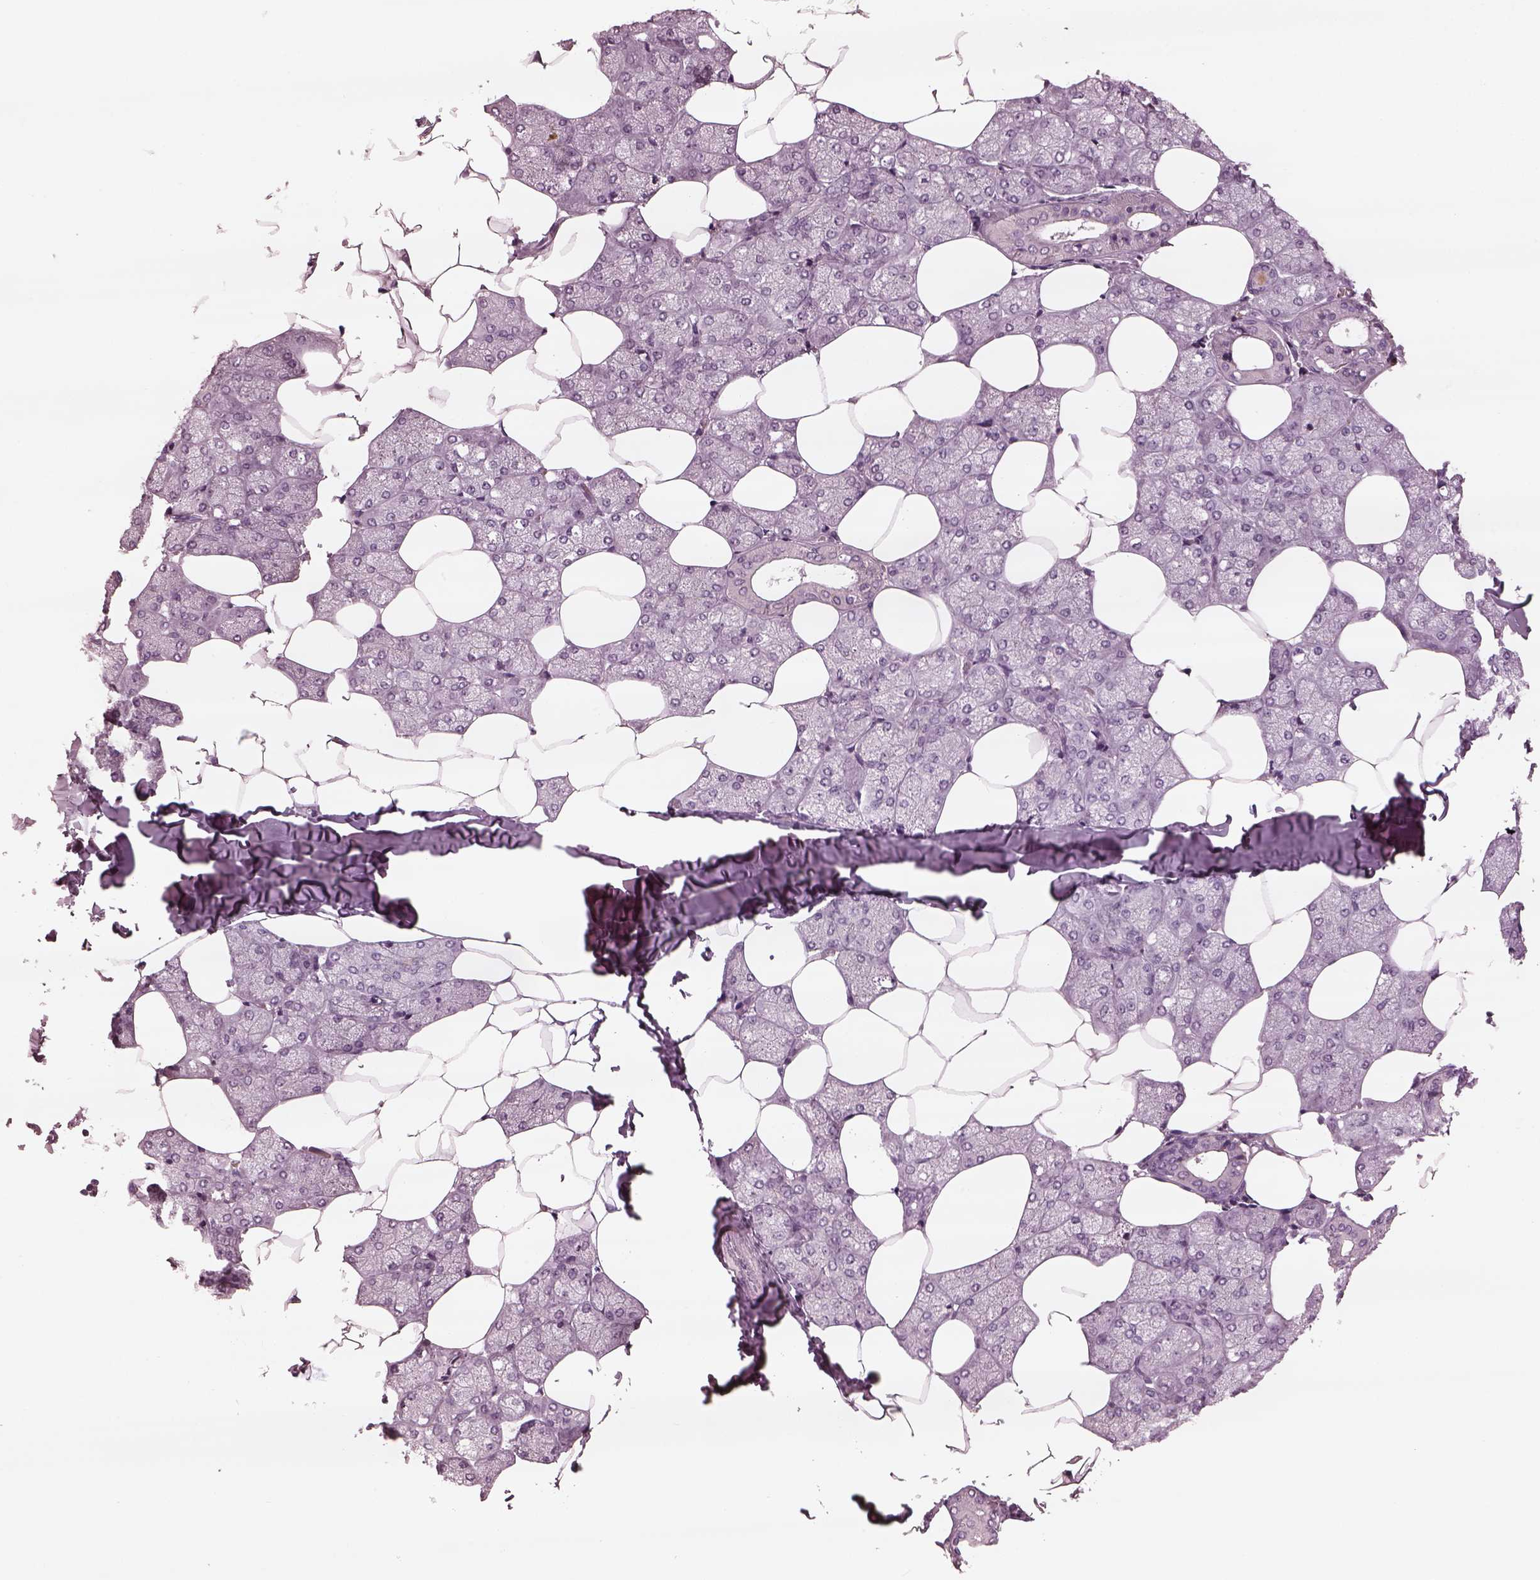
{"staining": {"intensity": "negative", "quantity": "none", "location": "none"}, "tissue": "salivary gland", "cell_type": "Glandular cells", "image_type": "normal", "snomed": [{"axis": "morphology", "description": "Normal tissue, NOS"}, {"axis": "topography", "description": "Salivary gland"}], "caption": "Immunohistochemical staining of benign salivary gland displays no significant positivity in glandular cells.", "gene": "MIA", "patient": {"sex": "female", "age": 43}}